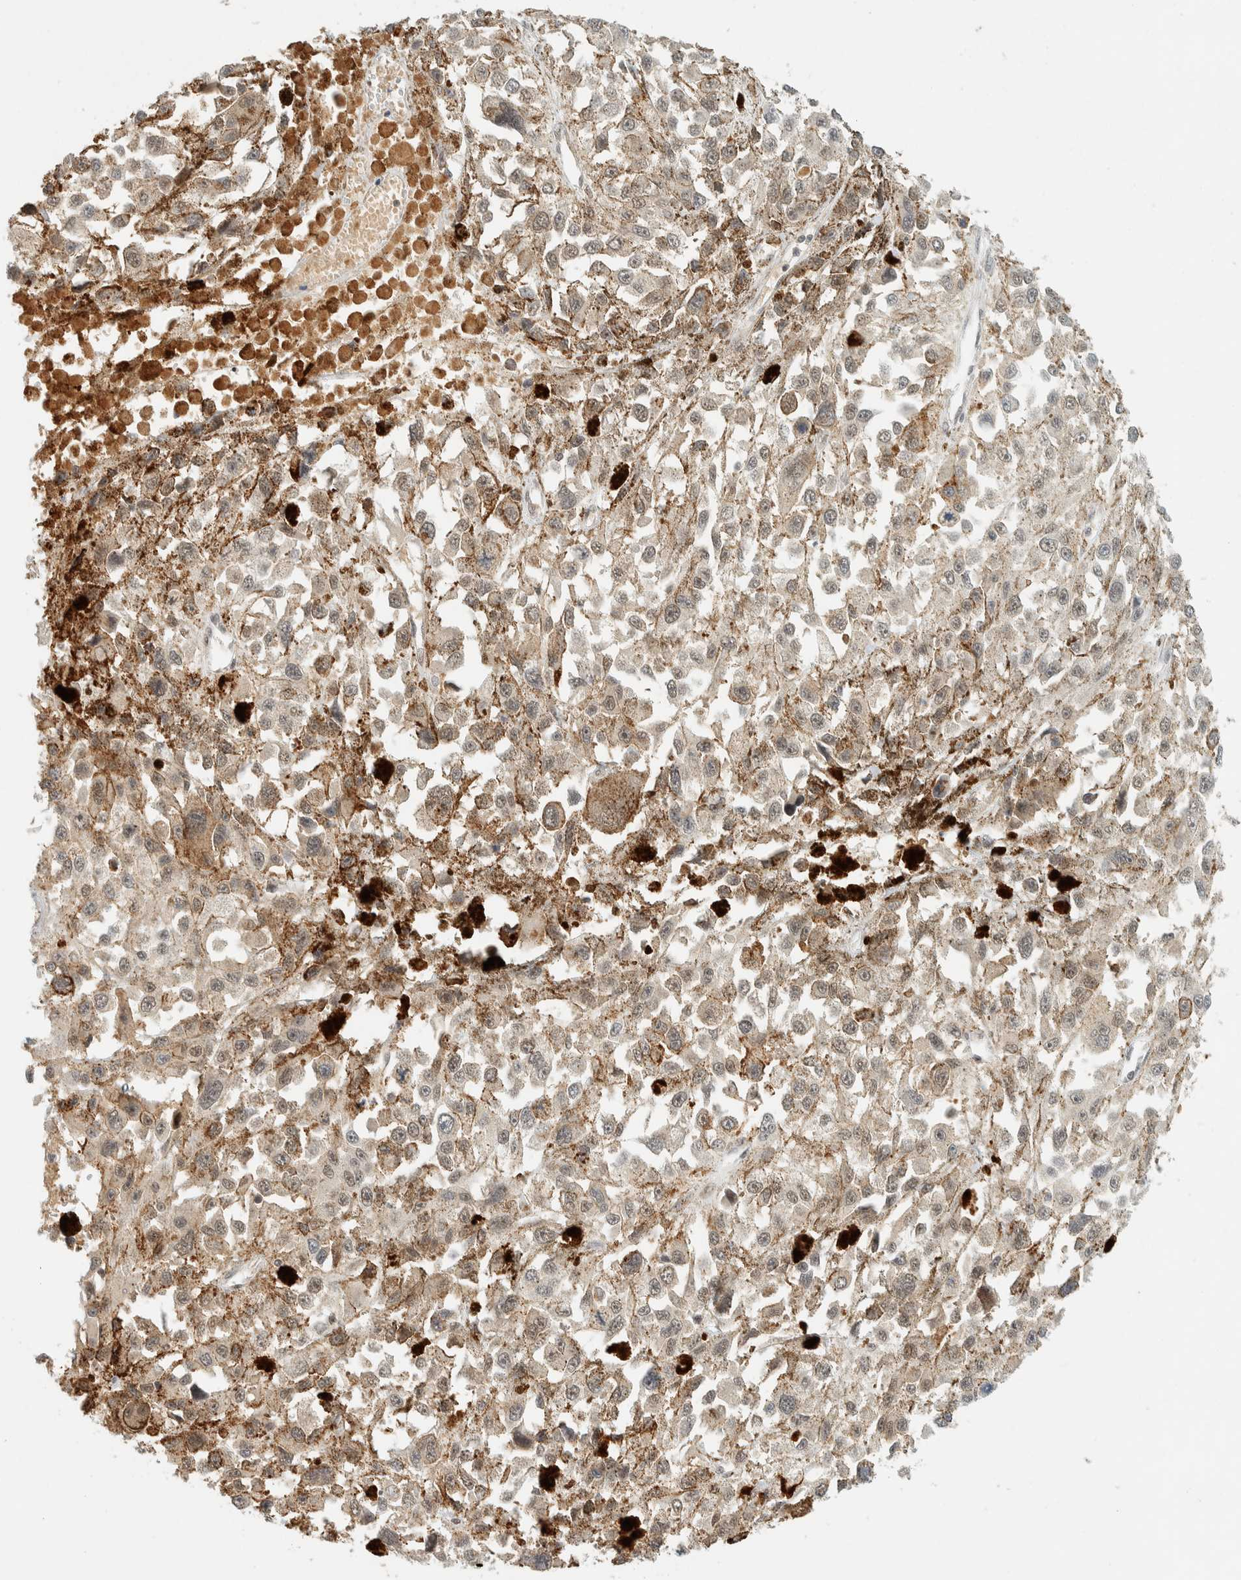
{"staining": {"intensity": "negative", "quantity": "none", "location": "none"}, "tissue": "melanoma", "cell_type": "Tumor cells", "image_type": "cancer", "snomed": [{"axis": "morphology", "description": "Malignant melanoma, Metastatic site"}, {"axis": "topography", "description": "Lymph node"}], "caption": "A micrograph of human malignant melanoma (metastatic site) is negative for staining in tumor cells.", "gene": "KIFAP3", "patient": {"sex": "male", "age": 59}}